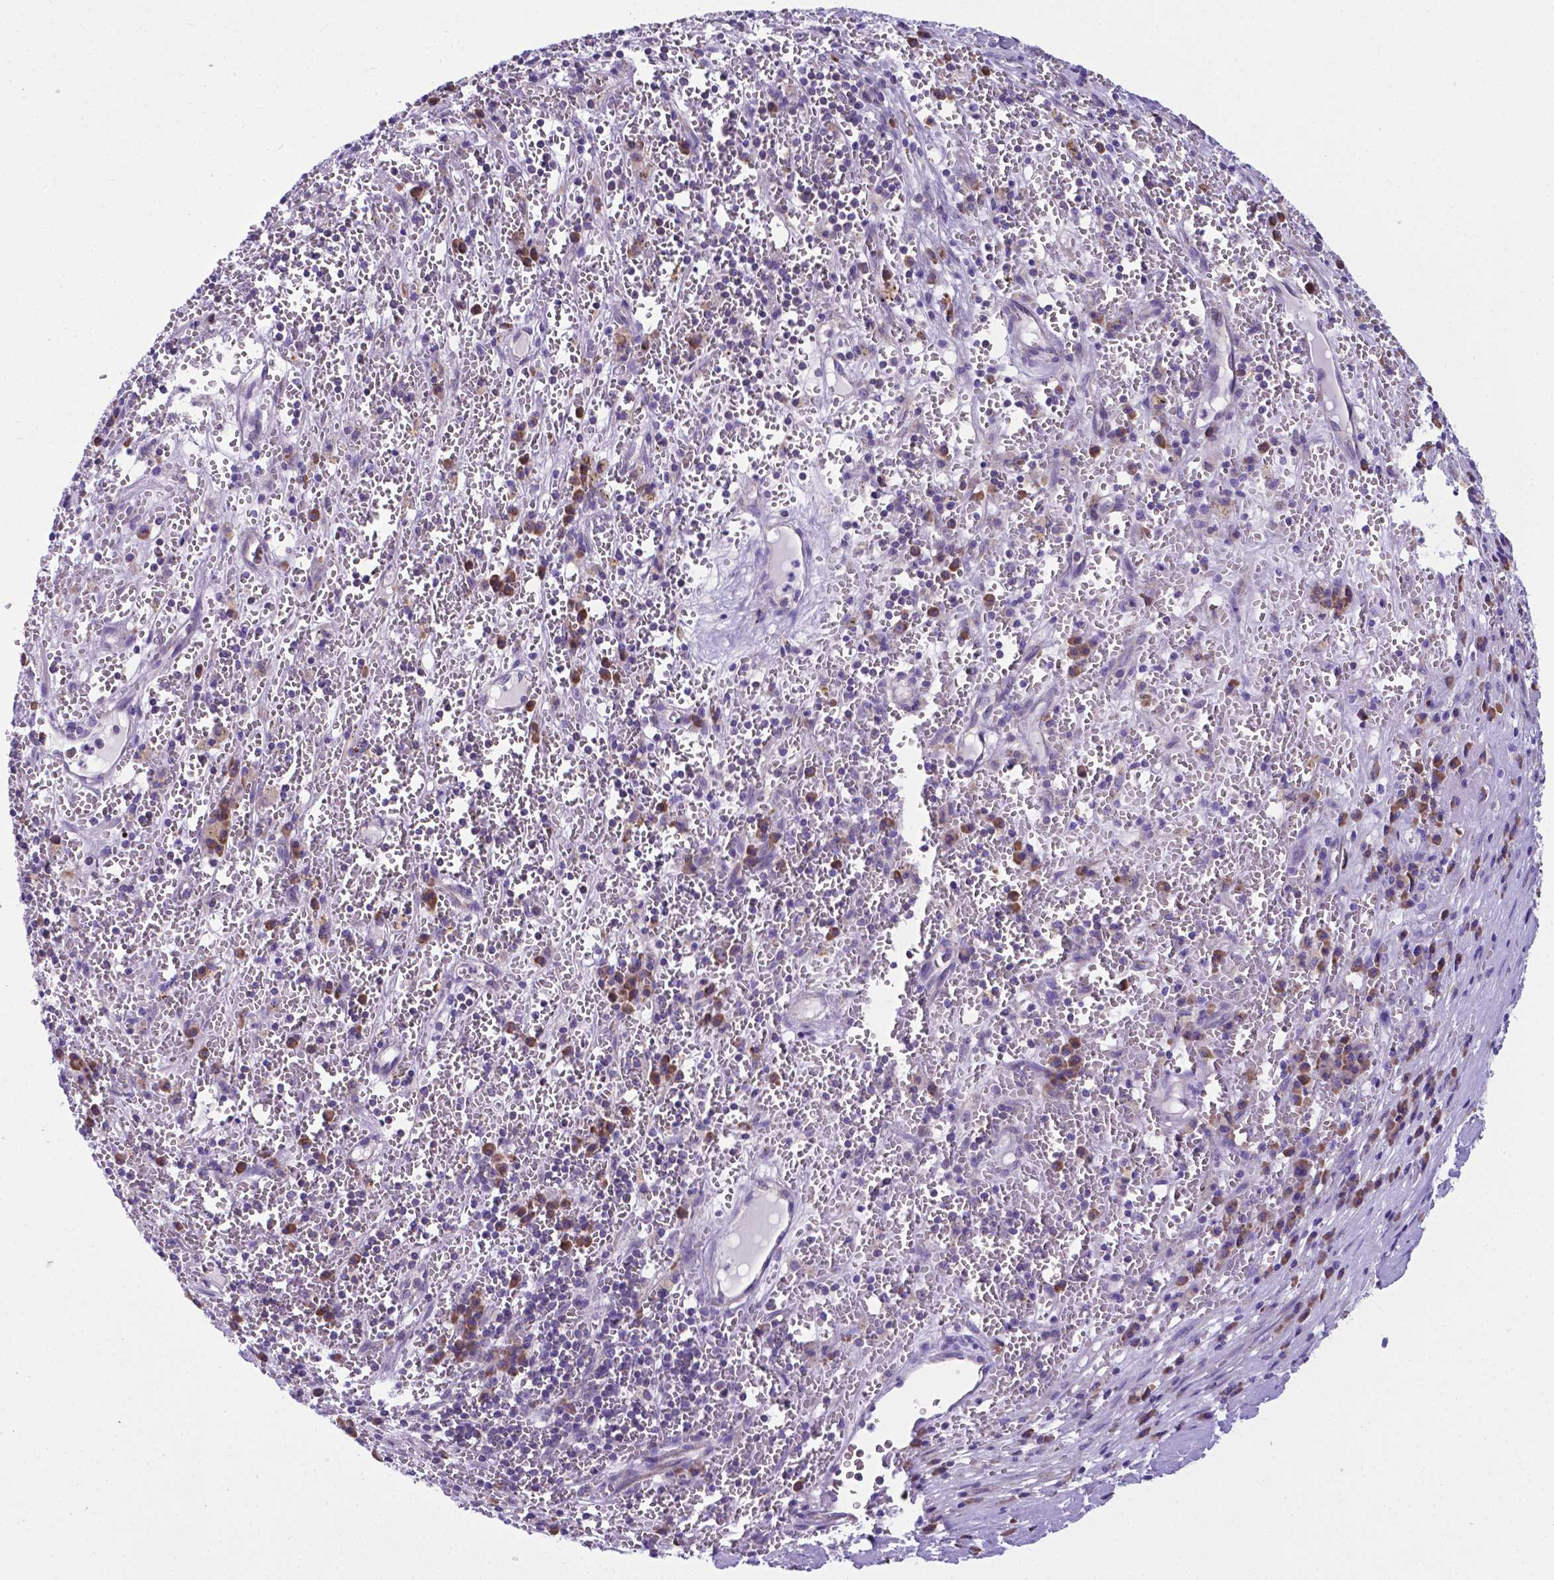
{"staining": {"intensity": "negative", "quantity": "none", "location": "none"}, "tissue": "liver cancer", "cell_type": "Tumor cells", "image_type": "cancer", "snomed": [{"axis": "morphology", "description": "Carcinoma, Hepatocellular, NOS"}, {"axis": "topography", "description": "Liver"}], "caption": "The histopathology image reveals no staining of tumor cells in liver cancer (hepatocellular carcinoma). The staining is performed using DAB brown chromogen with nuclei counter-stained in using hematoxylin.", "gene": "RPL6", "patient": {"sex": "female", "age": 77}}